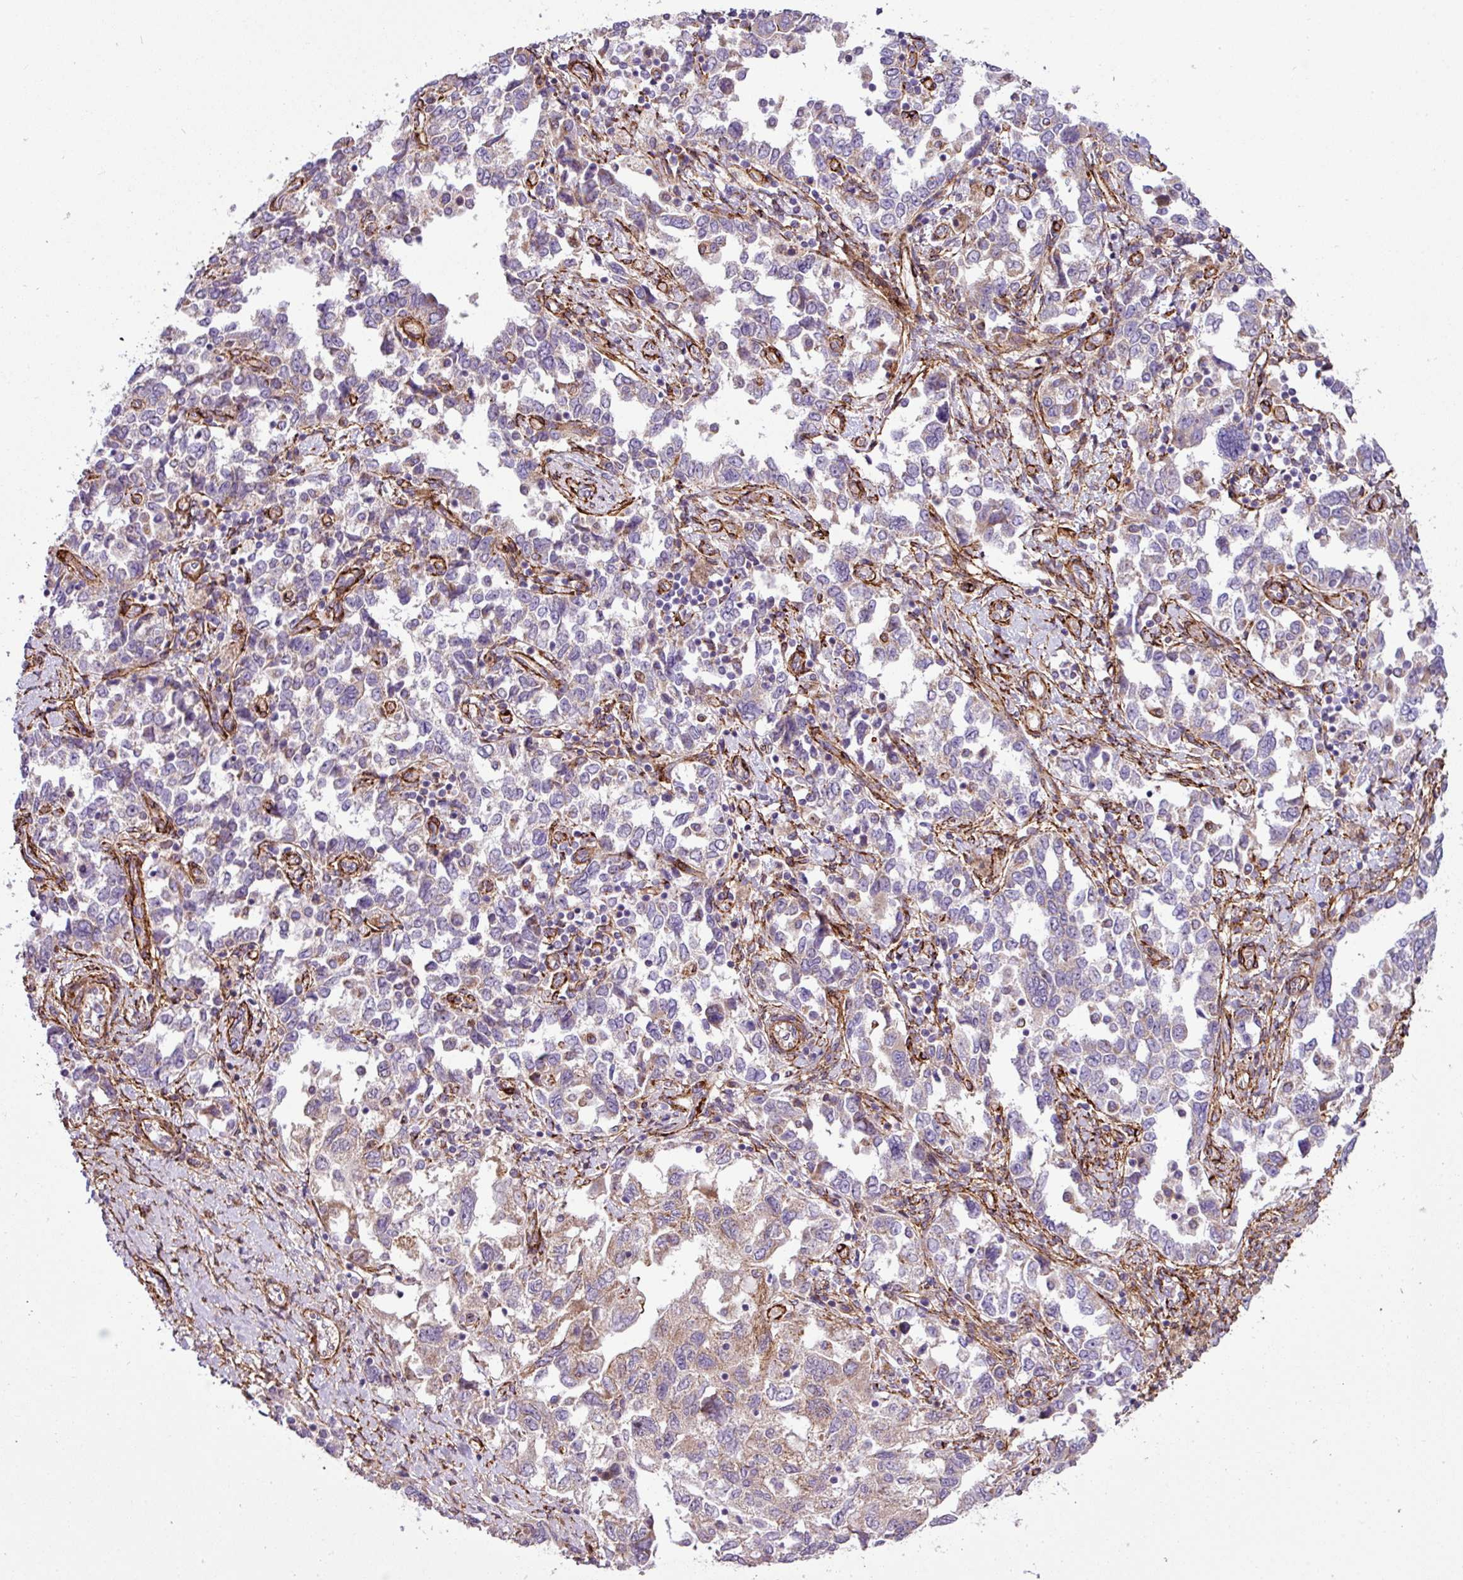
{"staining": {"intensity": "moderate", "quantity": "<25%", "location": "cytoplasmic/membranous"}, "tissue": "ovarian cancer", "cell_type": "Tumor cells", "image_type": "cancer", "snomed": [{"axis": "morphology", "description": "Carcinoma, NOS"}, {"axis": "morphology", "description": "Cystadenocarcinoma, serous, NOS"}, {"axis": "topography", "description": "Ovary"}], "caption": "A photomicrograph of ovarian cancer stained for a protein shows moderate cytoplasmic/membranous brown staining in tumor cells.", "gene": "FAM47E", "patient": {"sex": "female", "age": 69}}